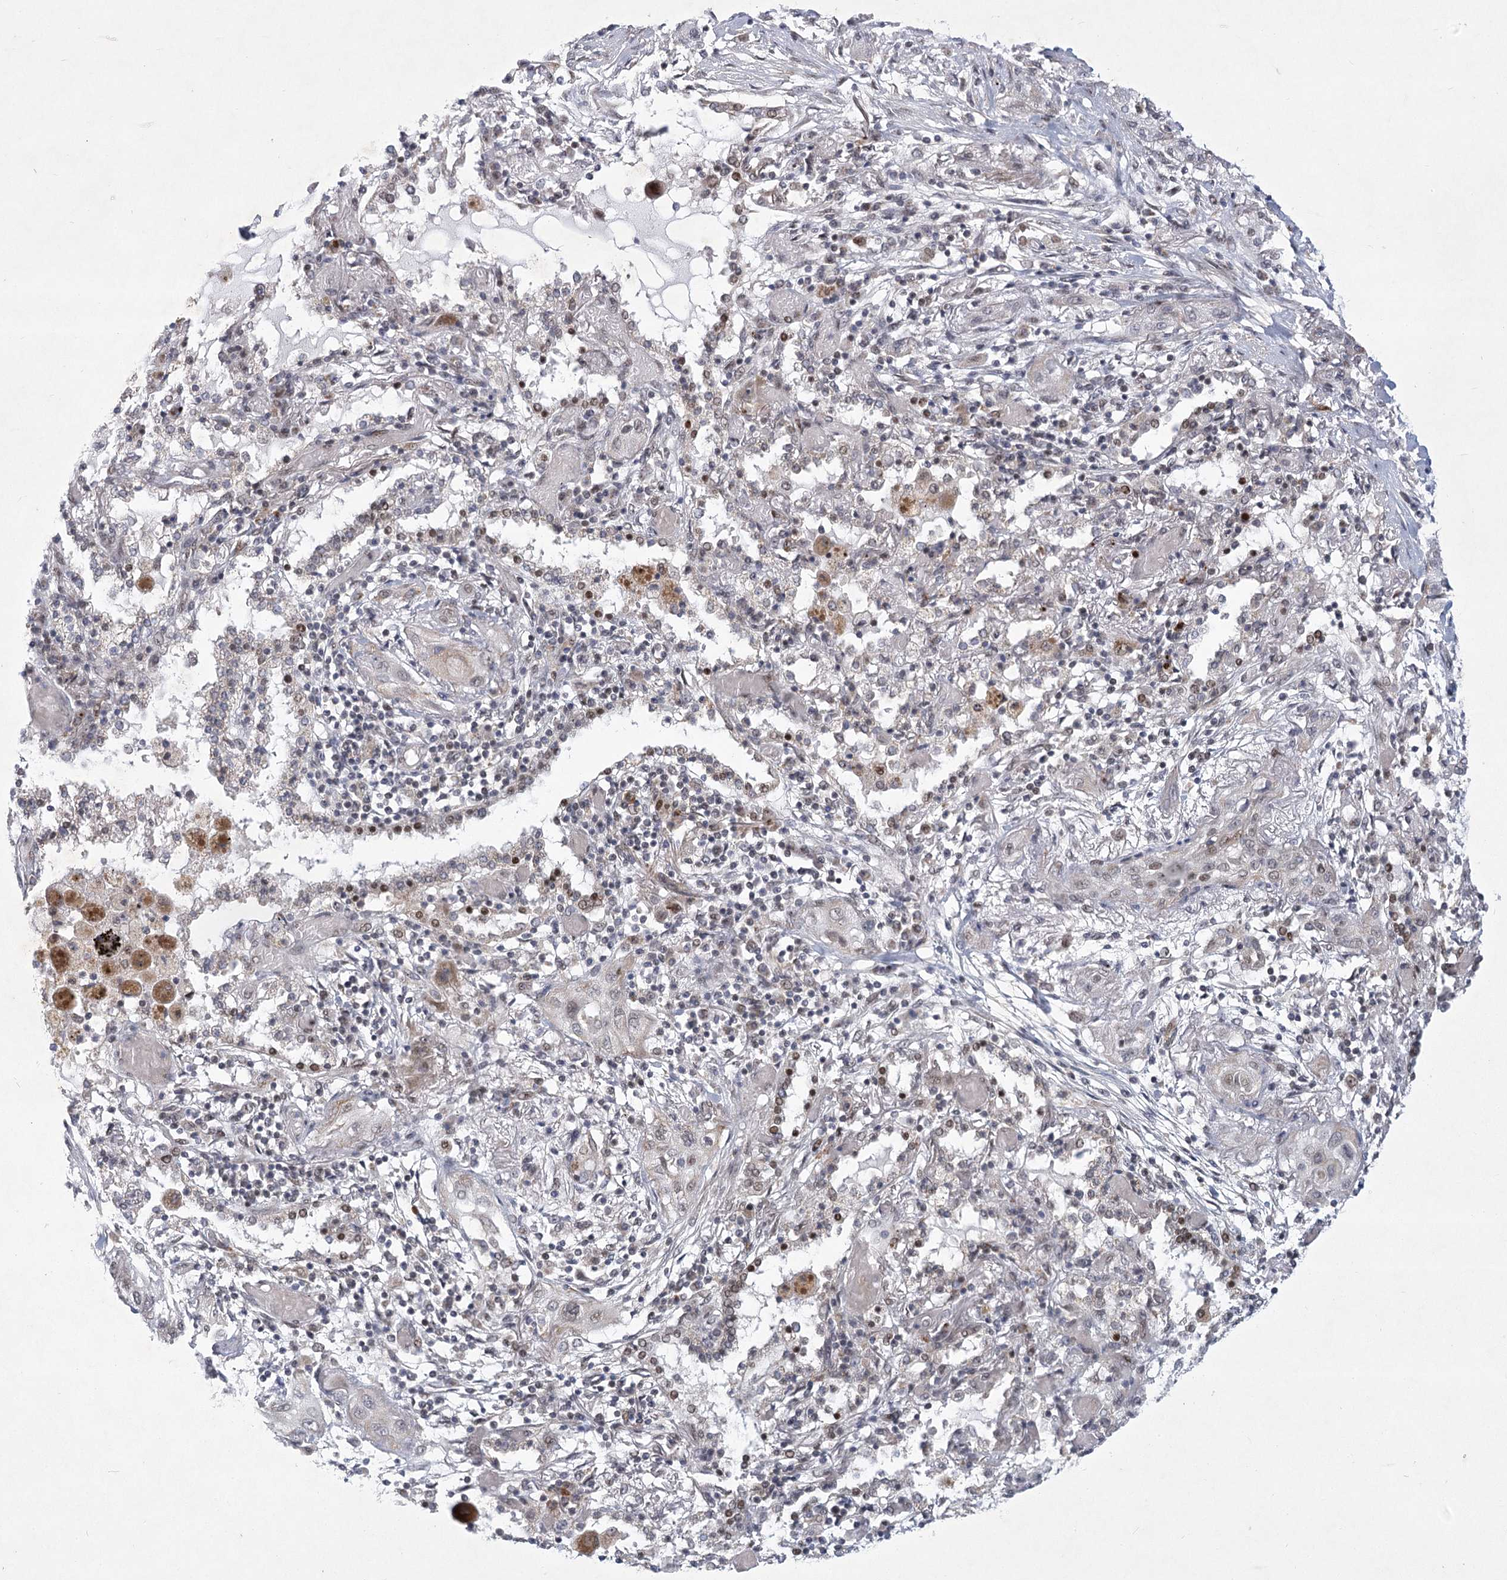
{"staining": {"intensity": "negative", "quantity": "none", "location": "none"}, "tissue": "lung cancer", "cell_type": "Tumor cells", "image_type": "cancer", "snomed": [{"axis": "morphology", "description": "Squamous cell carcinoma, NOS"}, {"axis": "topography", "description": "Lung"}], "caption": "Histopathology image shows no significant protein expression in tumor cells of lung cancer (squamous cell carcinoma).", "gene": "CIB4", "patient": {"sex": "female", "age": 47}}